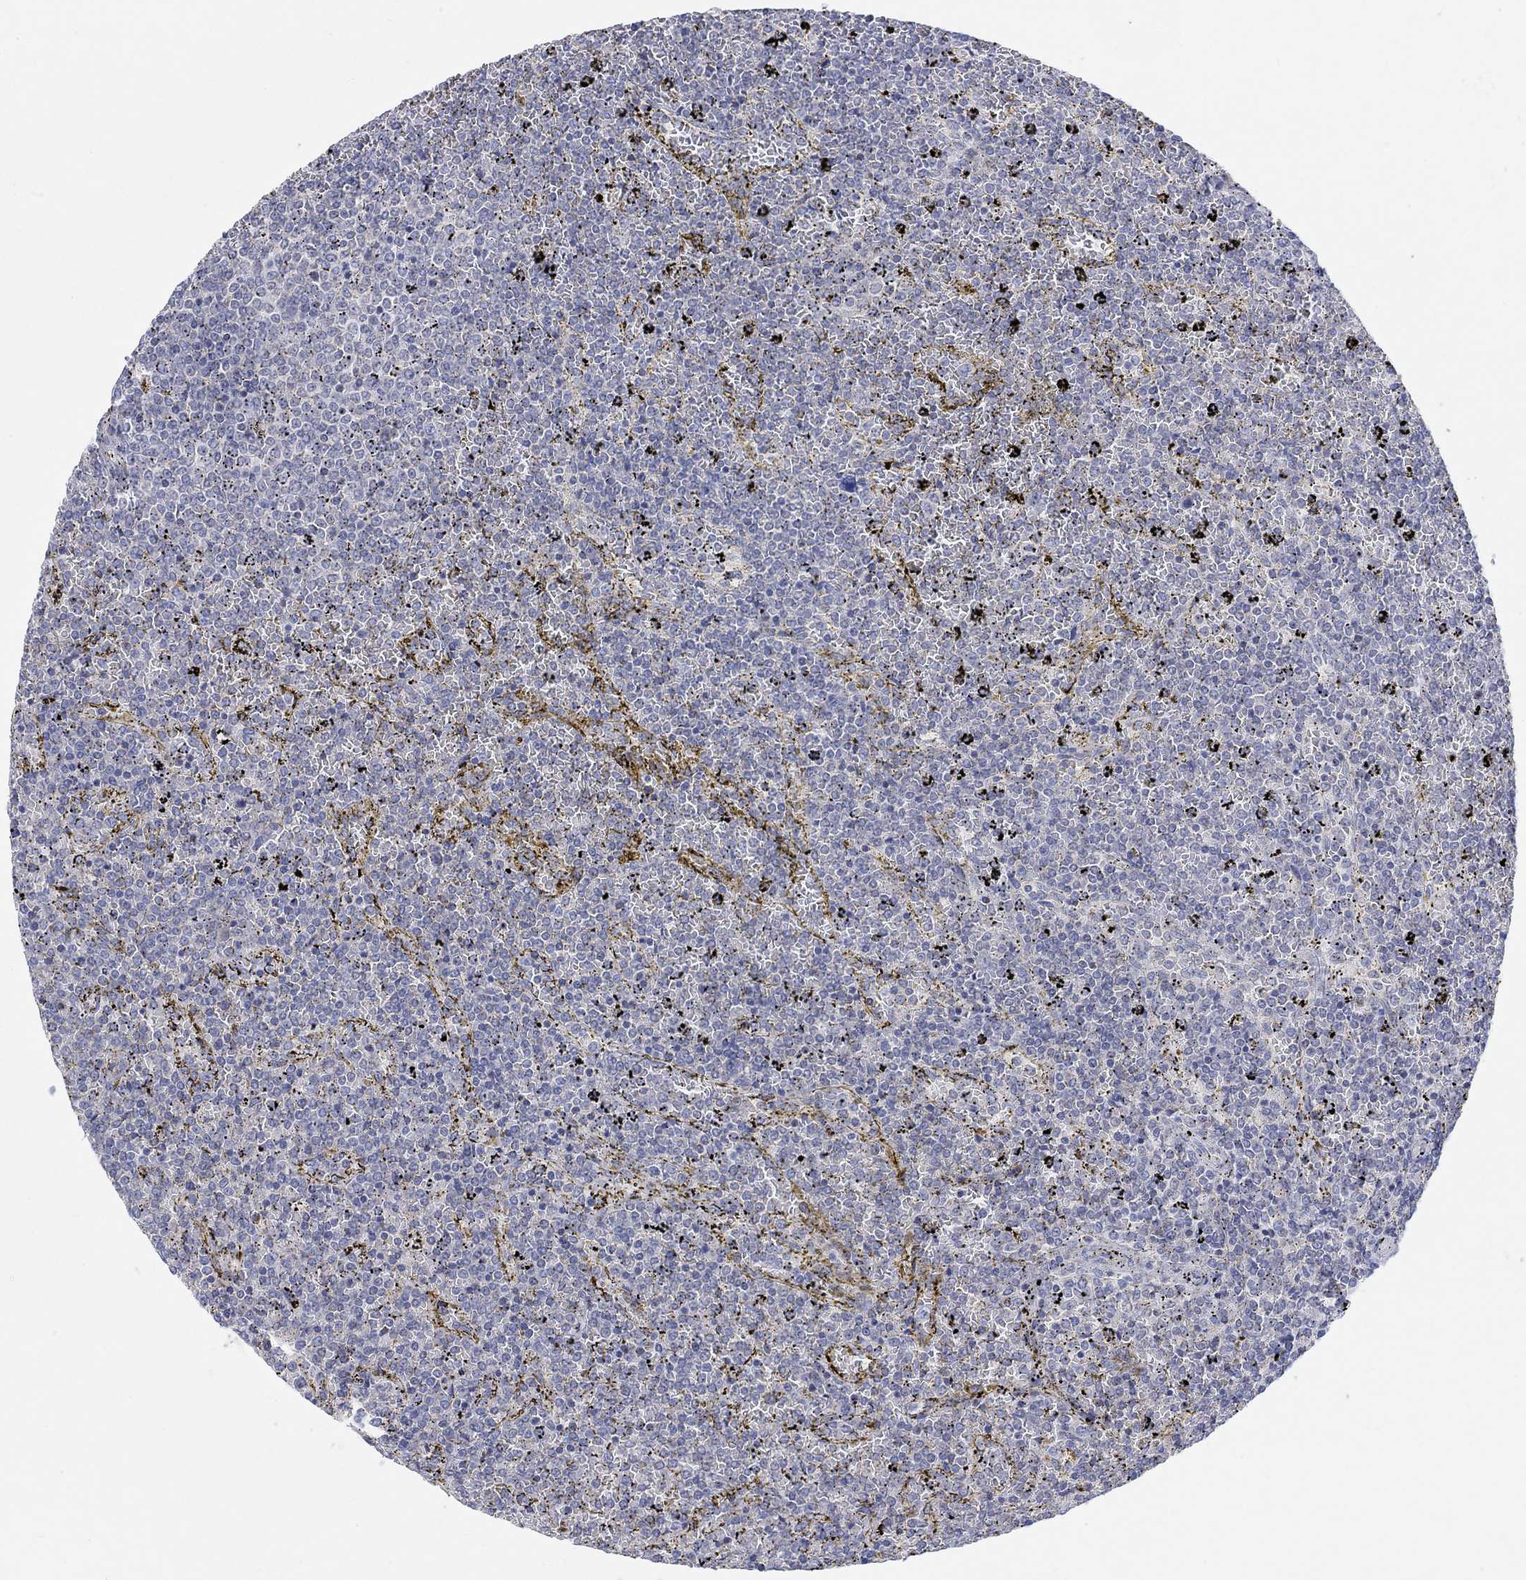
{"staining": {"intensity": "negative", "quantity": "none", "location": "none"}, "tissue": "lymphoma", "cell_type": "Tumor cells", "image_type": "cancer", "snomed": [{"axis": "morphology", "description": "Malignant lymphoma, non-Hodgkin's type, Low grade"}, {"axis": "topography", "description": "Spleen"}], "caption": "Protein analysis of lymphoma demonstrates no significant staining in tumor cells. The staining is performed using DAB brown chromogen with nuclei counter-stained in using hematoxylin.", "gene": "NAV3", "patient": {"sex": "female", "age": 77}}